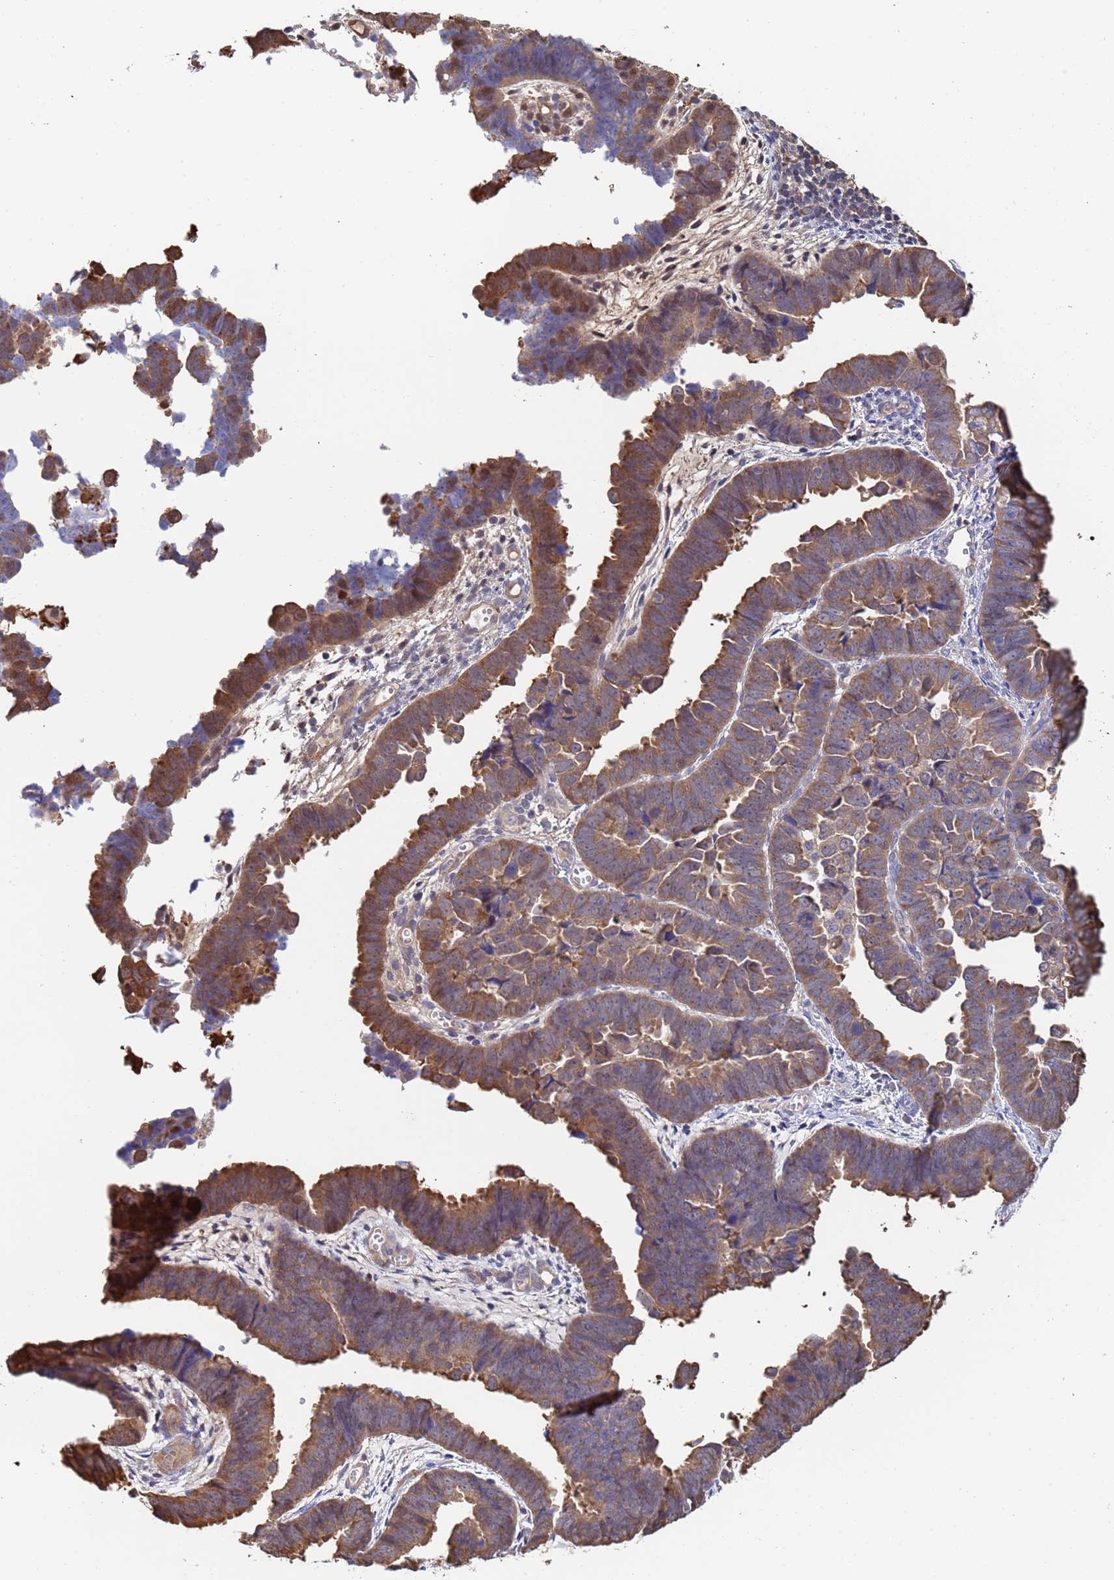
{"staining": {"intensity": "moderate", "quantity": ">75%", "location": "cytoplasmic/membranous"}, "tissue": "endometrial cancer", "cell_type": "Tumor cells", "image_type": "cancer", "snomed": [{"axis": "morphology", "description": "Adenocarcinoma, NOS"}, {"axis": "topography", "description": "Endometrium"}], "caption": "Immunohistochemical staining of endometrial cancer (adenocarcinoma) exhibits medium levels of moderate cytoplasmic/membranous staining in approximately >75% of tumor cells.", "gene": "FAM25A", "patient": {"sex": "female", "age": 75}}